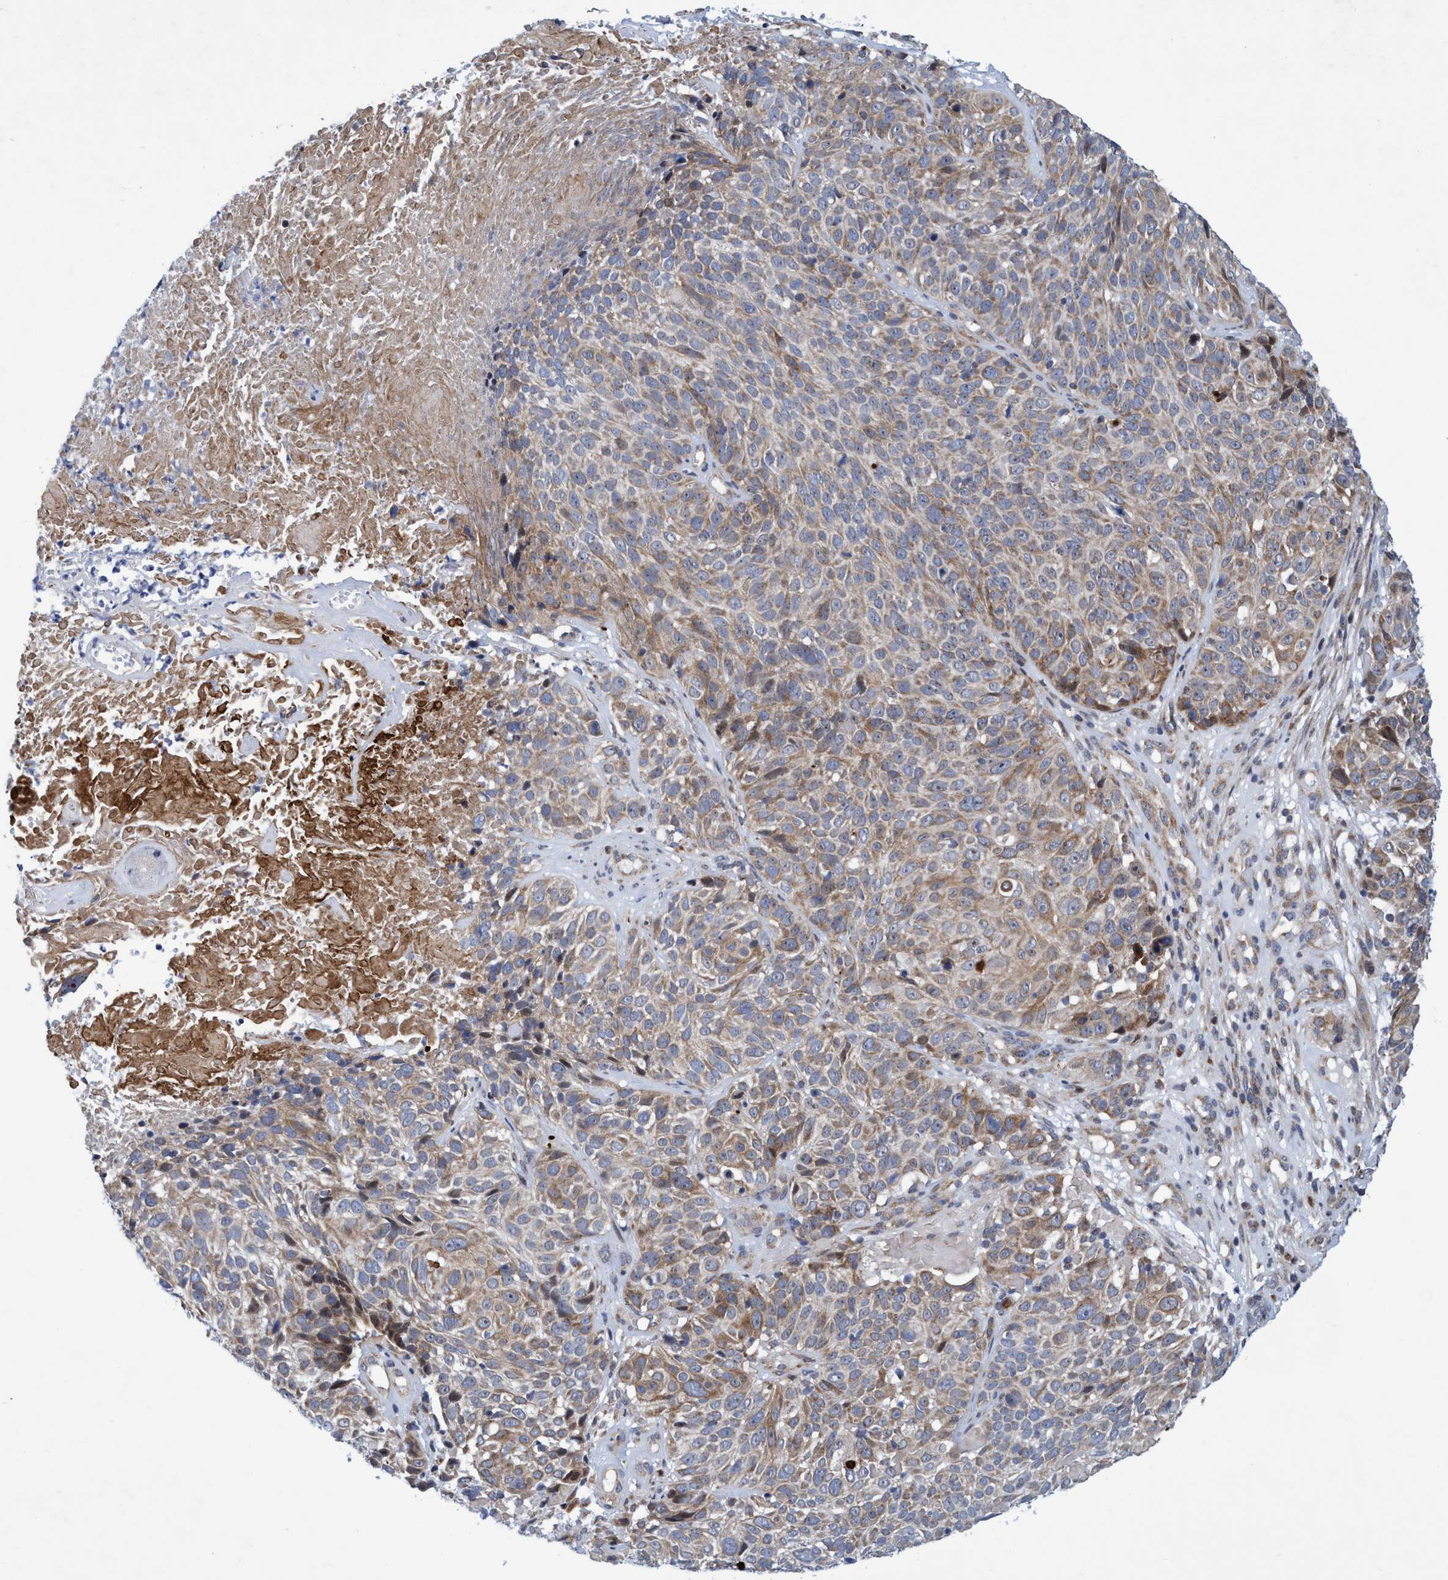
{"staining": {"intensity": "moderate", "quantity": ">75%", "location": "cytoplasmic/membranous"}, "tissue": "cervical cancer", "cell_type": "Tumor cells", "image_type": "cancer", "snomed": [{"axis": "morphology", "description": "Squamous cell carcinoma, NOS"}, {"axis": "topography", "description": "Cervix"}], "caption": "Protein expression by IHC shows moderate cytoplasmic/membranous positivity in about >75% of tumor cells in cervical cancer.", "gene": "POLR1F", "patient": {"sex": "female", "age": 74}}